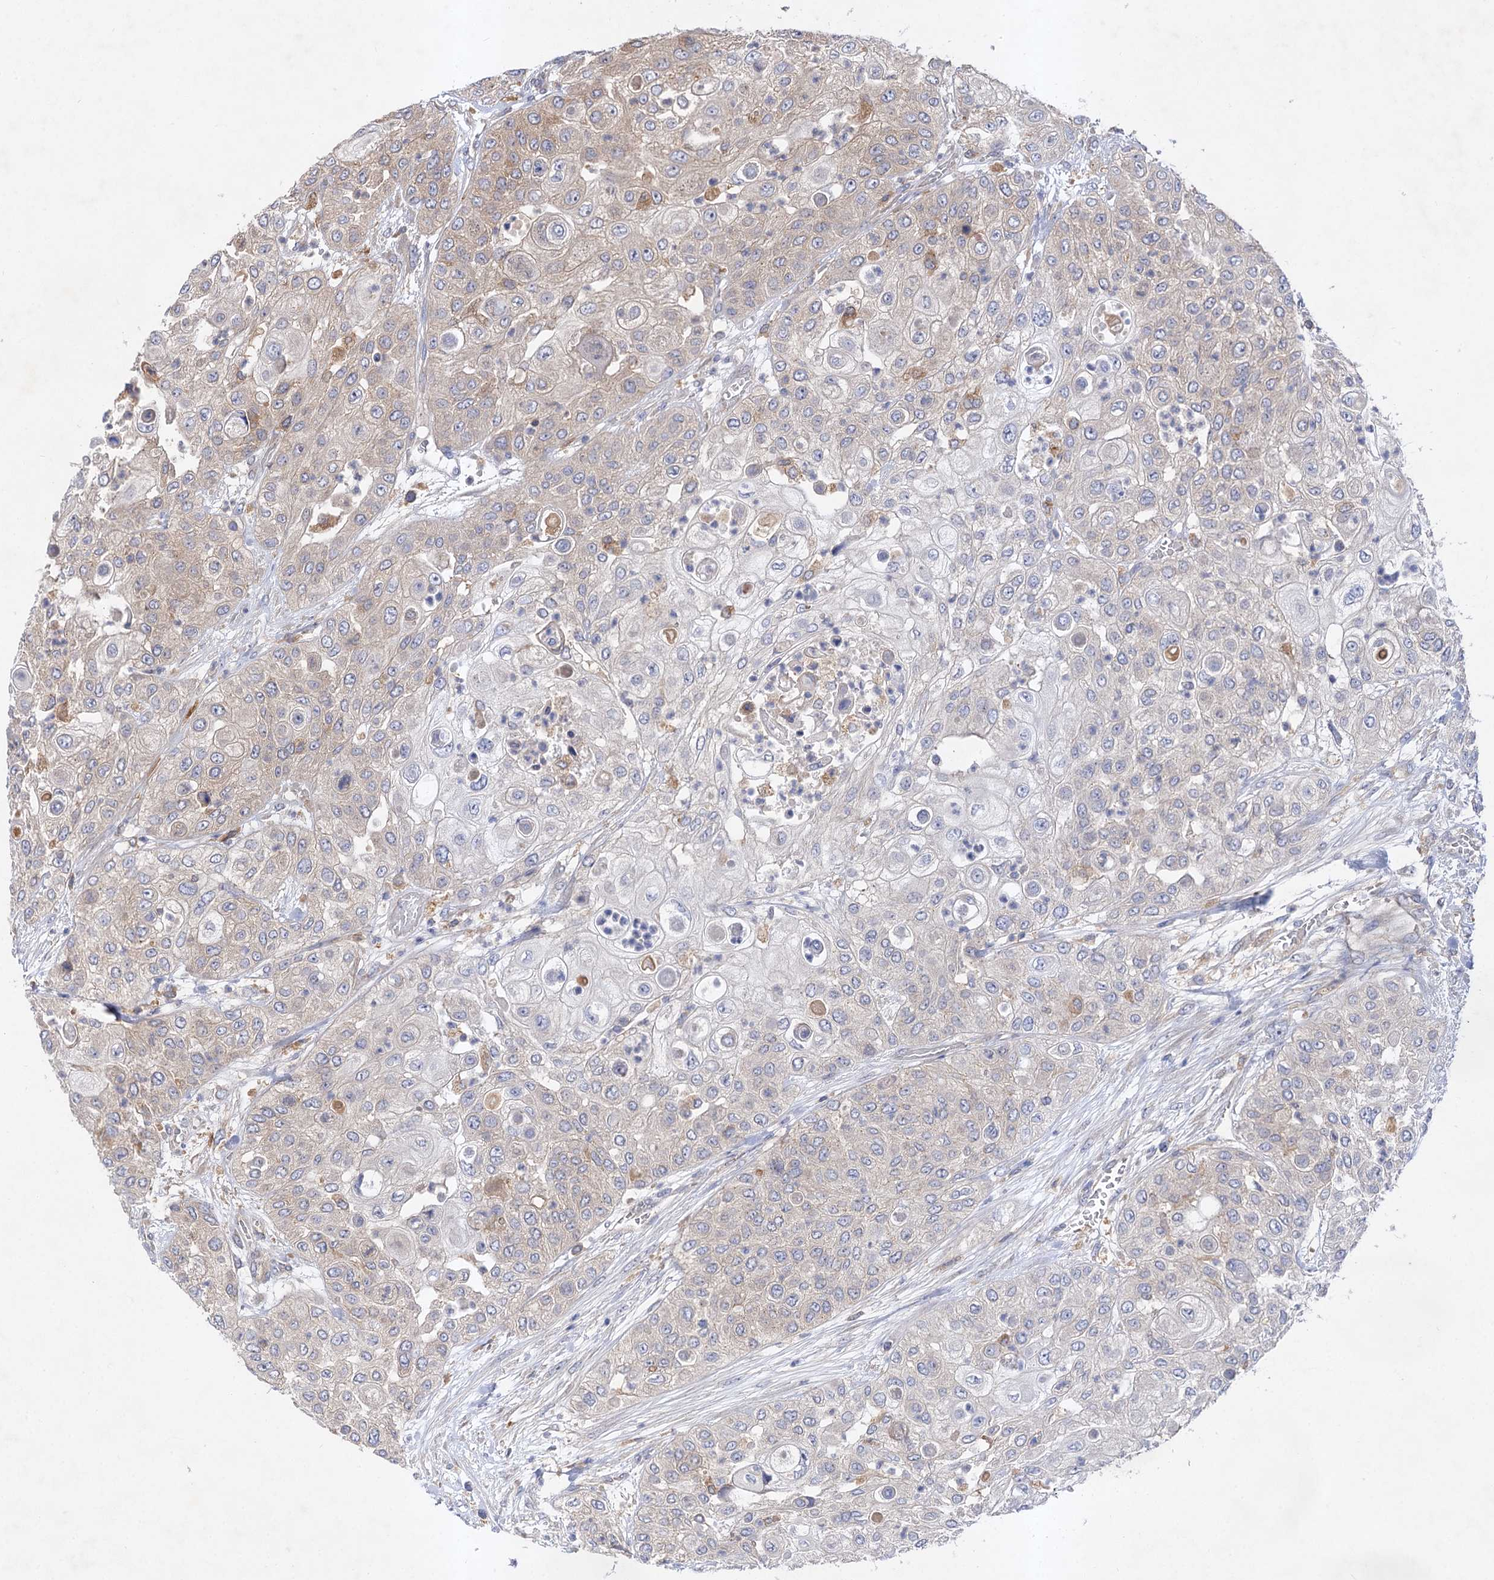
{"staining": {"intensity": "negative", "quantity": "none", "location": "none"}, "tissue": "urothelial cancer", "cell_type": "Tumor cells", "image_type": "cancer", "snomed": [{"axis": "morphology", "description": "Urothelial carcinoma, High grade"}, {"axis": "topography", "description": "Urinary bladder"}], "caption": "High power microscopy histopathology image of an immunohistochemistry (IHC) photomicrograph of urothelial carcinoma (high-grade), revealing no significant staining in tumor cells.", "gene": "PATL1", "patient": {"sex": "female", "age": 79}}